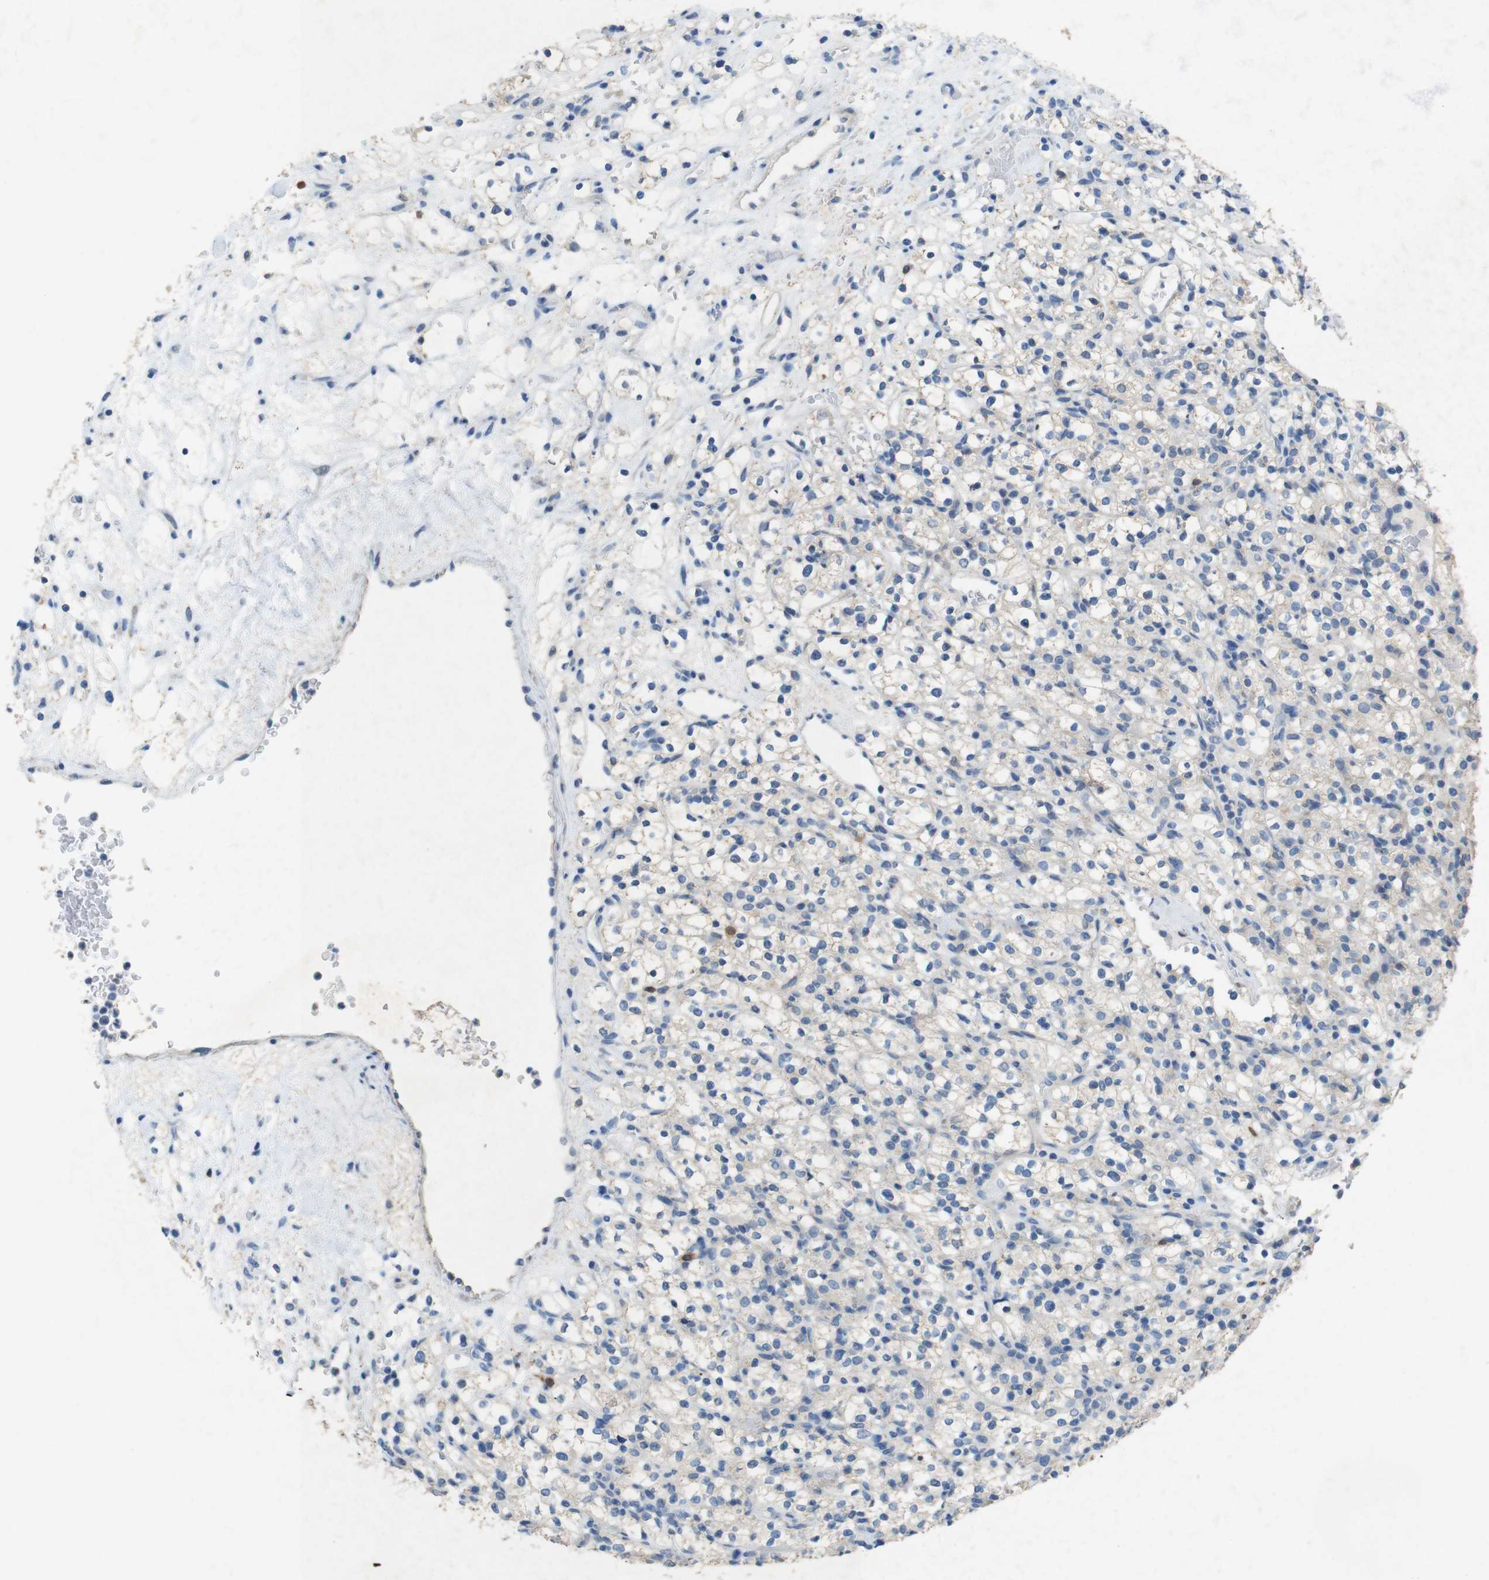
{"staining": {"intensity": "negative", "quantity": "none", "location": "none"}, "tissue": "renal cancer", "cell_type": "Tumor cells", "image_type": "cancer", "snomed": [{"axis": "morphology", "description": "Normal tissue, NOS"}, {"axis": "morphology", "description": "Adenocarcinoma, NOS"}, {"axis": "topography", "description": "Kidney"}], "caption": "A micrograph of renal adenocarcinoma stained for a protein displays no brown staining in tumor cells. (DAB (3,3'-diaminobenzidine) immunohistochemistry (IHC) visualized using brightfield microscopy, high magnification).", "gene": "TJP3", "patient": {"sex": "female", "age": 72}}